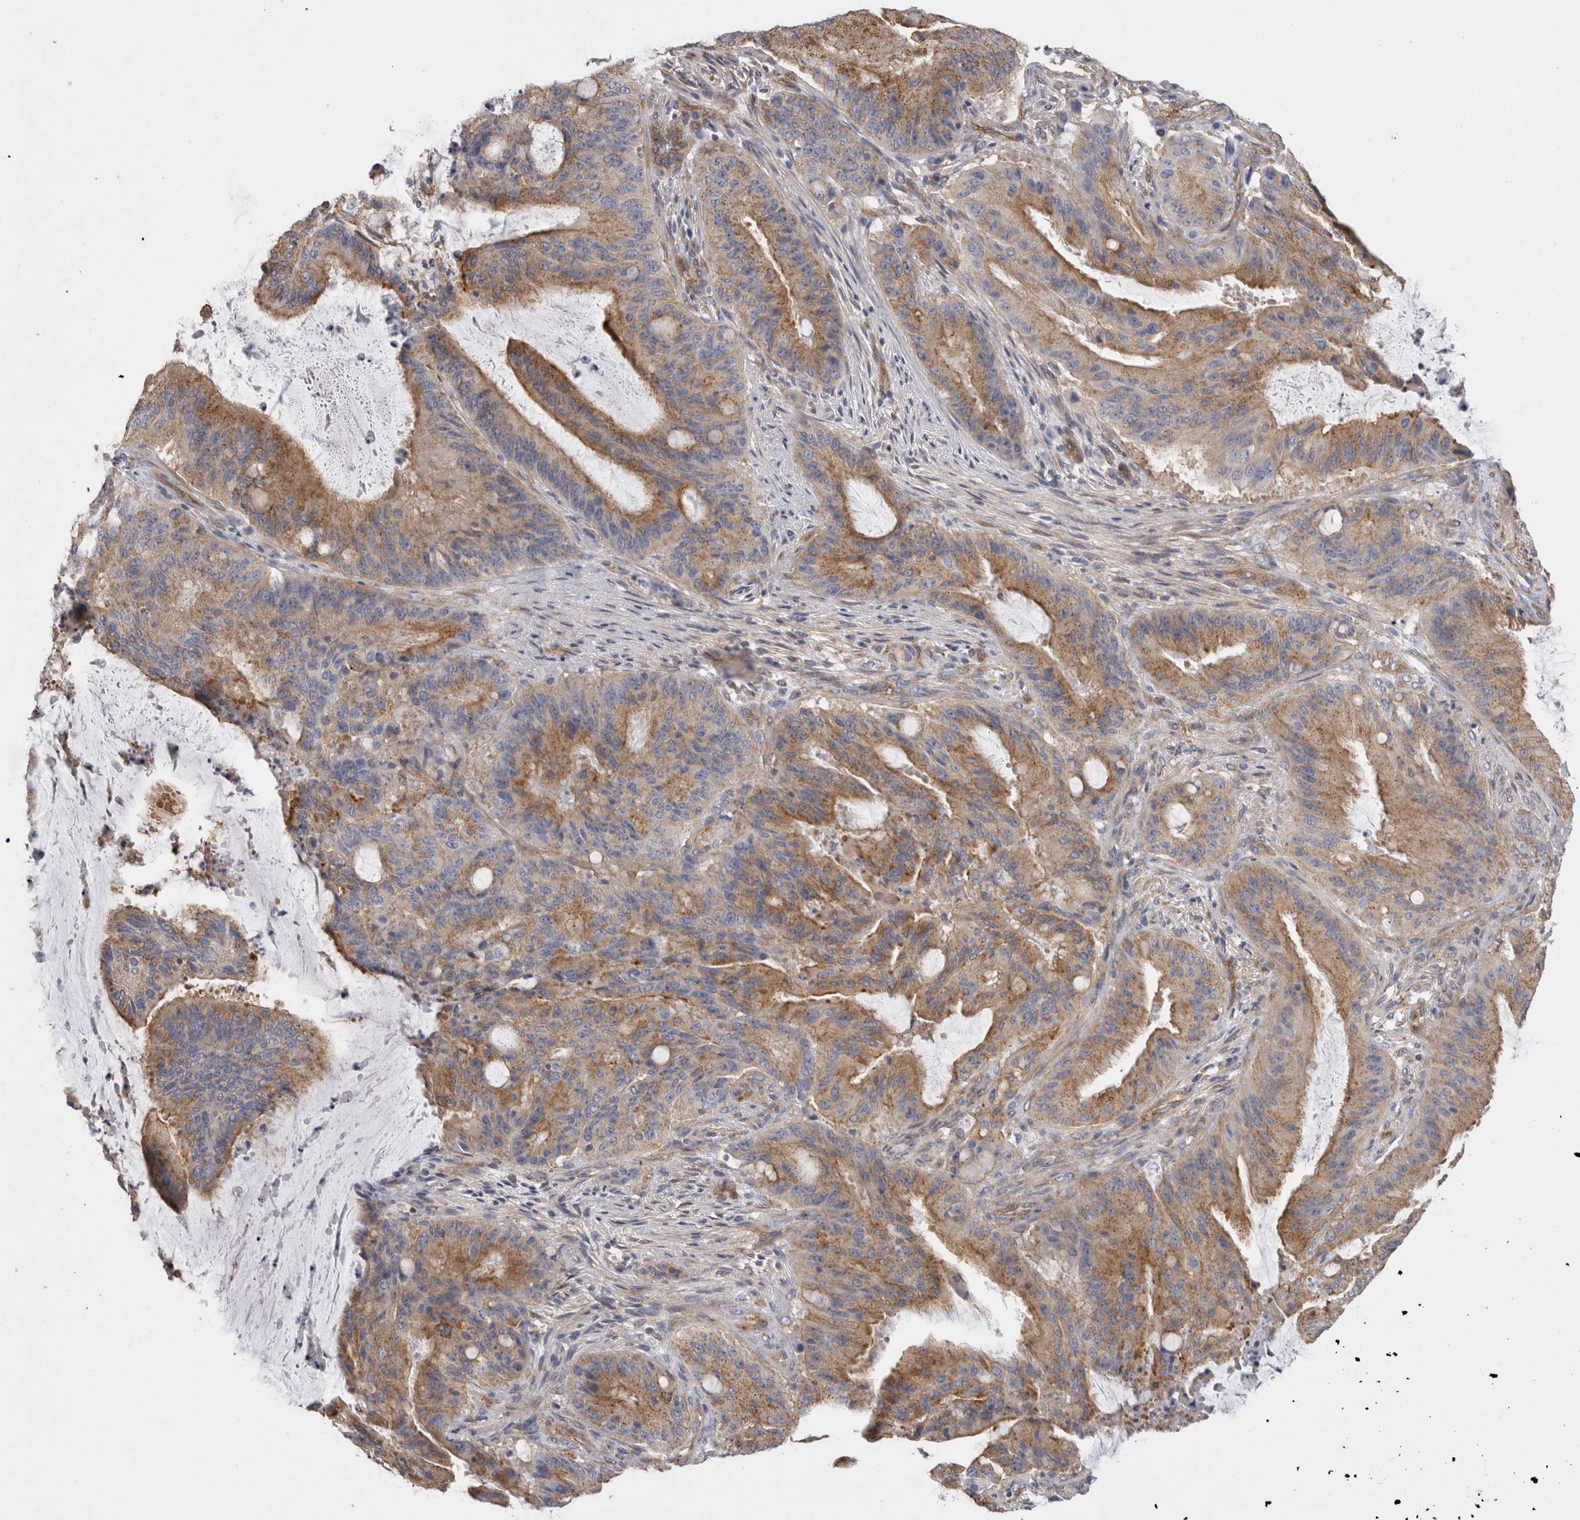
{"staining": {"intensity": "moderate", "quantity": ">75%", "location": "cytoplasmic/membranous"}, "tissue": "liver cancer", "cell_type": "Tumor cells", "image_type": "cancer", "snomed": [{"axis": "morphology", "description": "Normal tissue, NOS"}, {"axis": "morphology", "description": "Cholangiocarcinoma"}, {"axis": "topography", "description": "Liver"}, {"axis": "topography", "description": "Peripheral nerve tissue"}], "caption": "The image reveals immunohistochemical staining of cholangiocarcinoma (liver). There is moderate cytoplasmic/membranous staining is present in about >75% of tumor cells.", "gene": "ATXN3", "patient": {"sex": "female", "age": 73}}